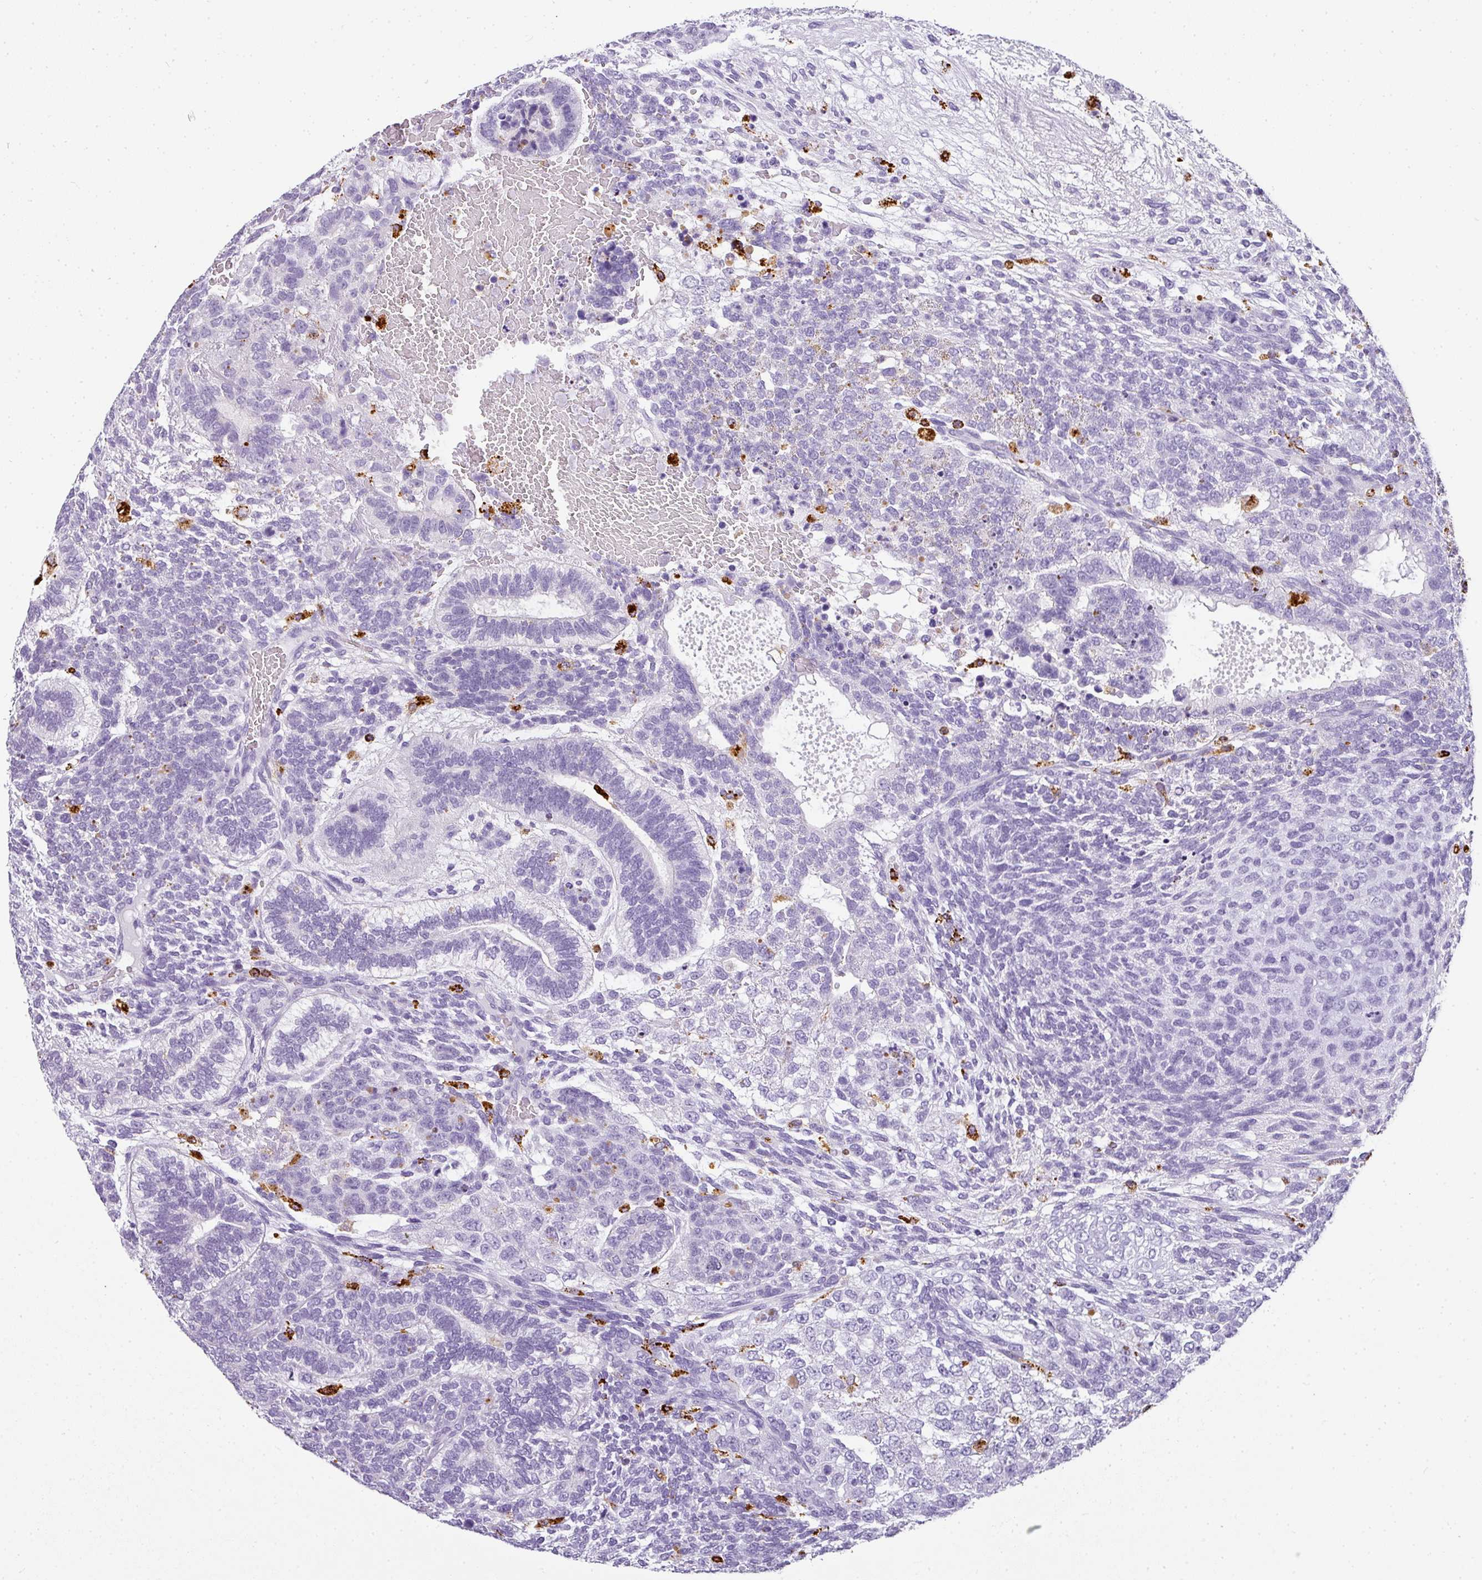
{"staining": {"intensity": "negative", "quantity": "none", "location": "none"}, "tissue": "testis cancer", "cell_type": "Tumor cells", "image_type": "cancer", "snomed": [{"axis": "morphology", "description": "Carcinoma, Embryonal, NOS"}, {"axis": "topography", "description": "Testis"}], "caption": "The micrograph exhibits no significant positivity in tumor cells of testis cancer.", "gene": "MMACHC", "patient": {"sex": "male", "age": 23}}